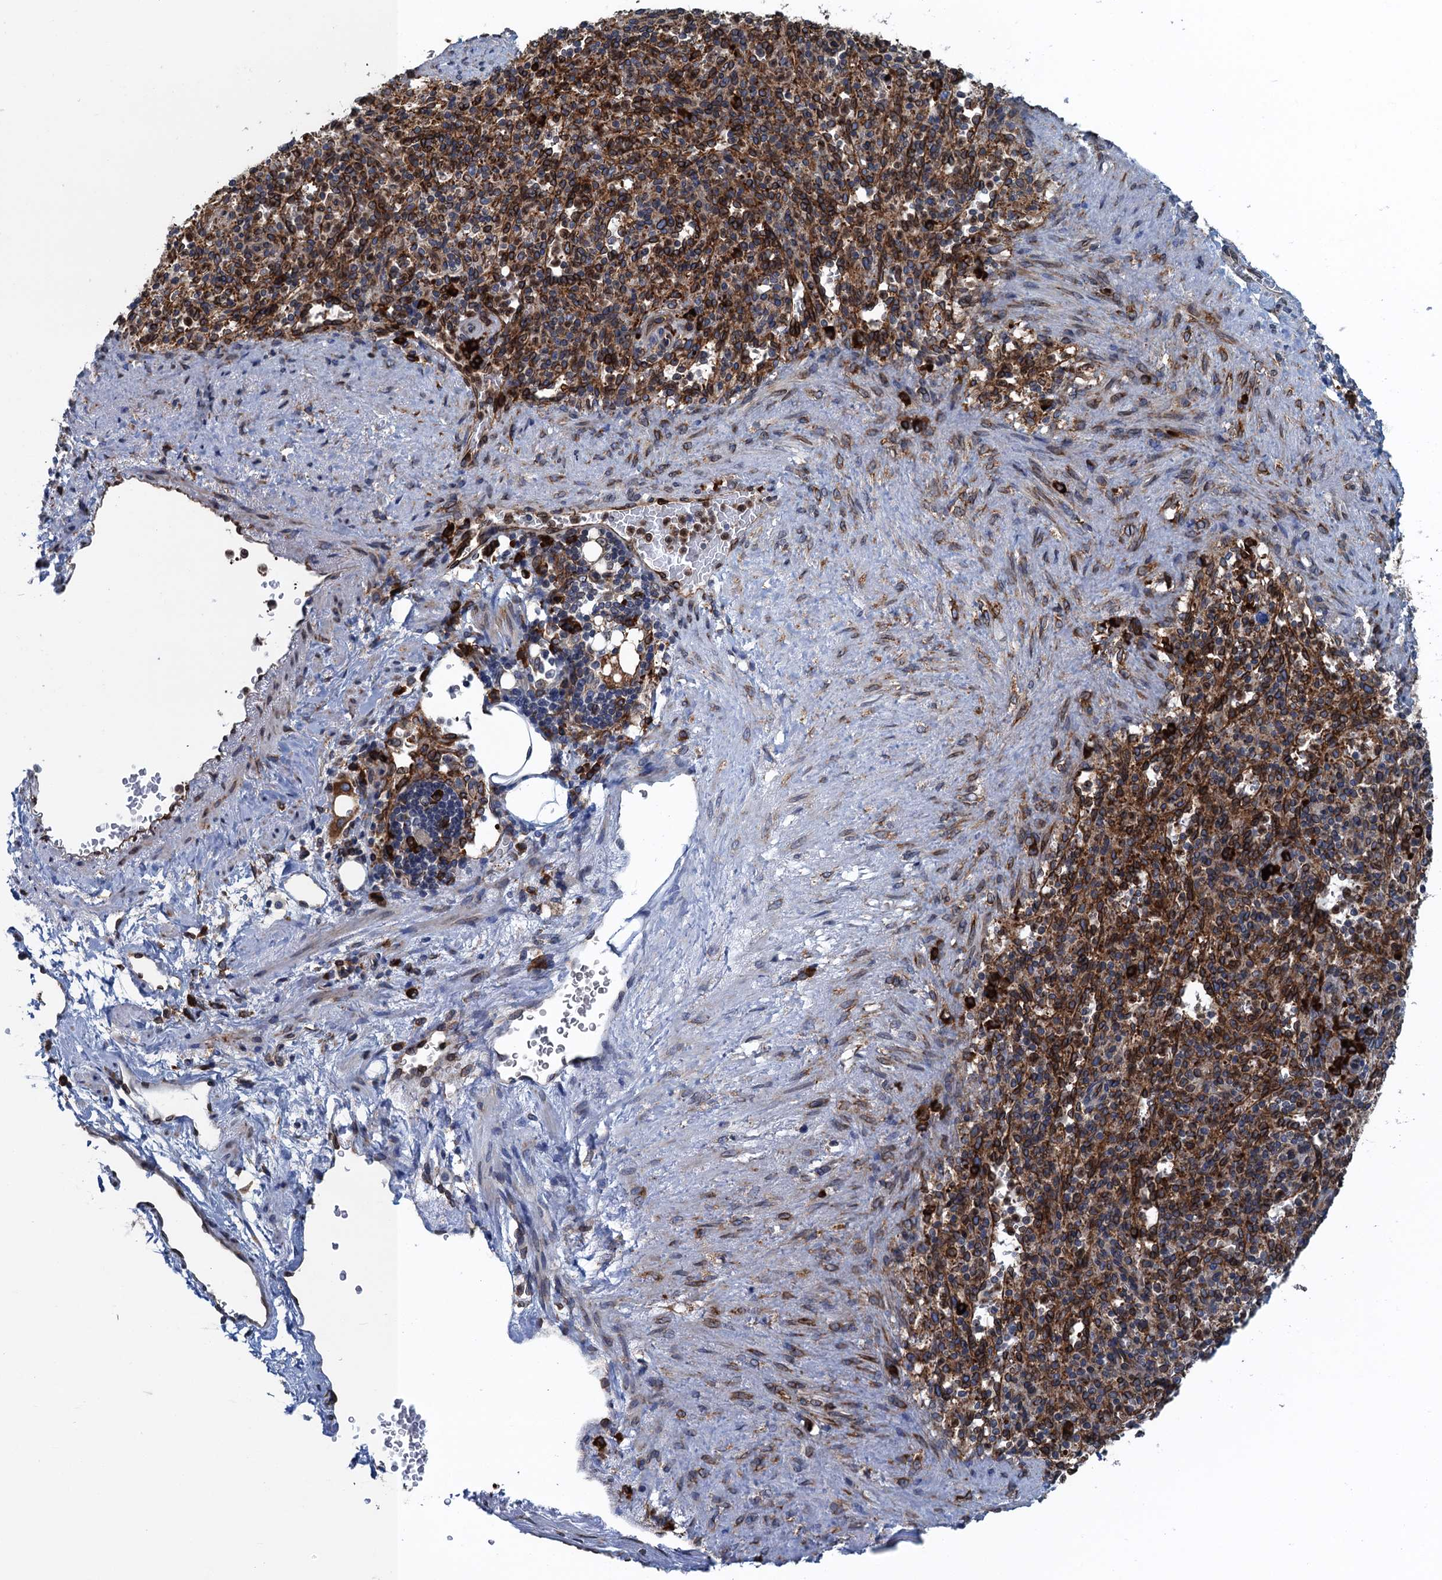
{"staining": {"intensity": "moderate", "quantity": "25%-75%", "location": "cytoplasmic/membranous"}, "tissue": "spleen", "cell_type": "Cells in red pulp", "image_type": "normal", "snomed": [{"axis": "morphology", "description": "Normal tissue, NOS"}, {"axis": "topography", "description": "Spleen"}], "caption": "Spleen stained with a brown dye shows moderate cytoplasmic/membranous positive expression in approximately 25%-75% of cells in red pulp.", "gene": "TMEM205", "patient": {"sex": "female", "age": 74}}